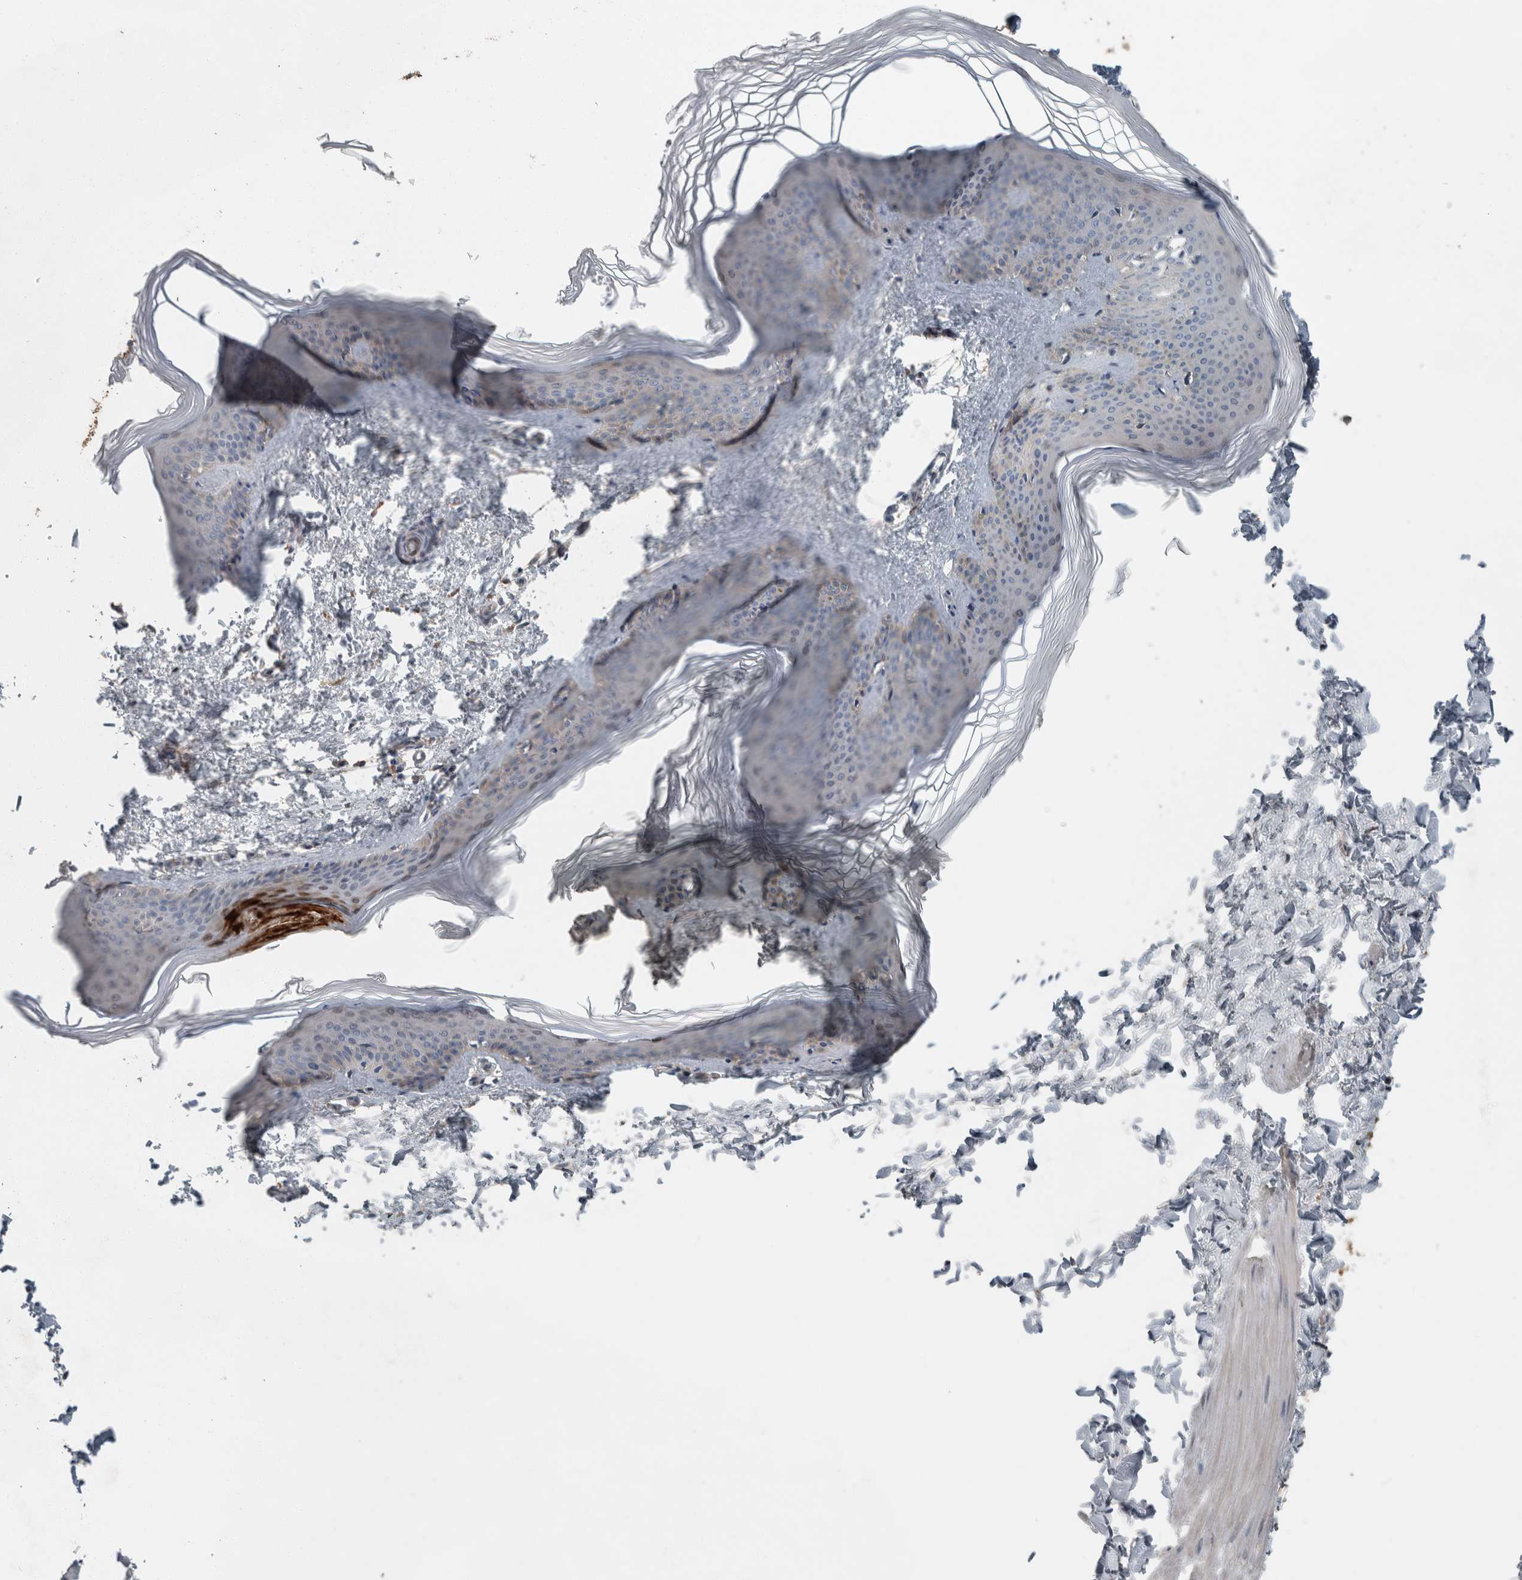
{"staining": {"intensity": "negative", "quantity": "none", "location": "none"}, "tissue": "skin", "cell_type": "Fibroblasts", "image_type": "normal", "snomed": [{"axis": "morphology", "description": "Normal tissue, NOS"}, {"axis": "topography", "description": "Skin"}], "caption": "Immunohistochemistry image of normal skin: human skin stained with DAB exhibits no significant protein positivity in fibroblasts.", "gene": "KNTC1", "patient": {"sex": "female", "age": 27}}